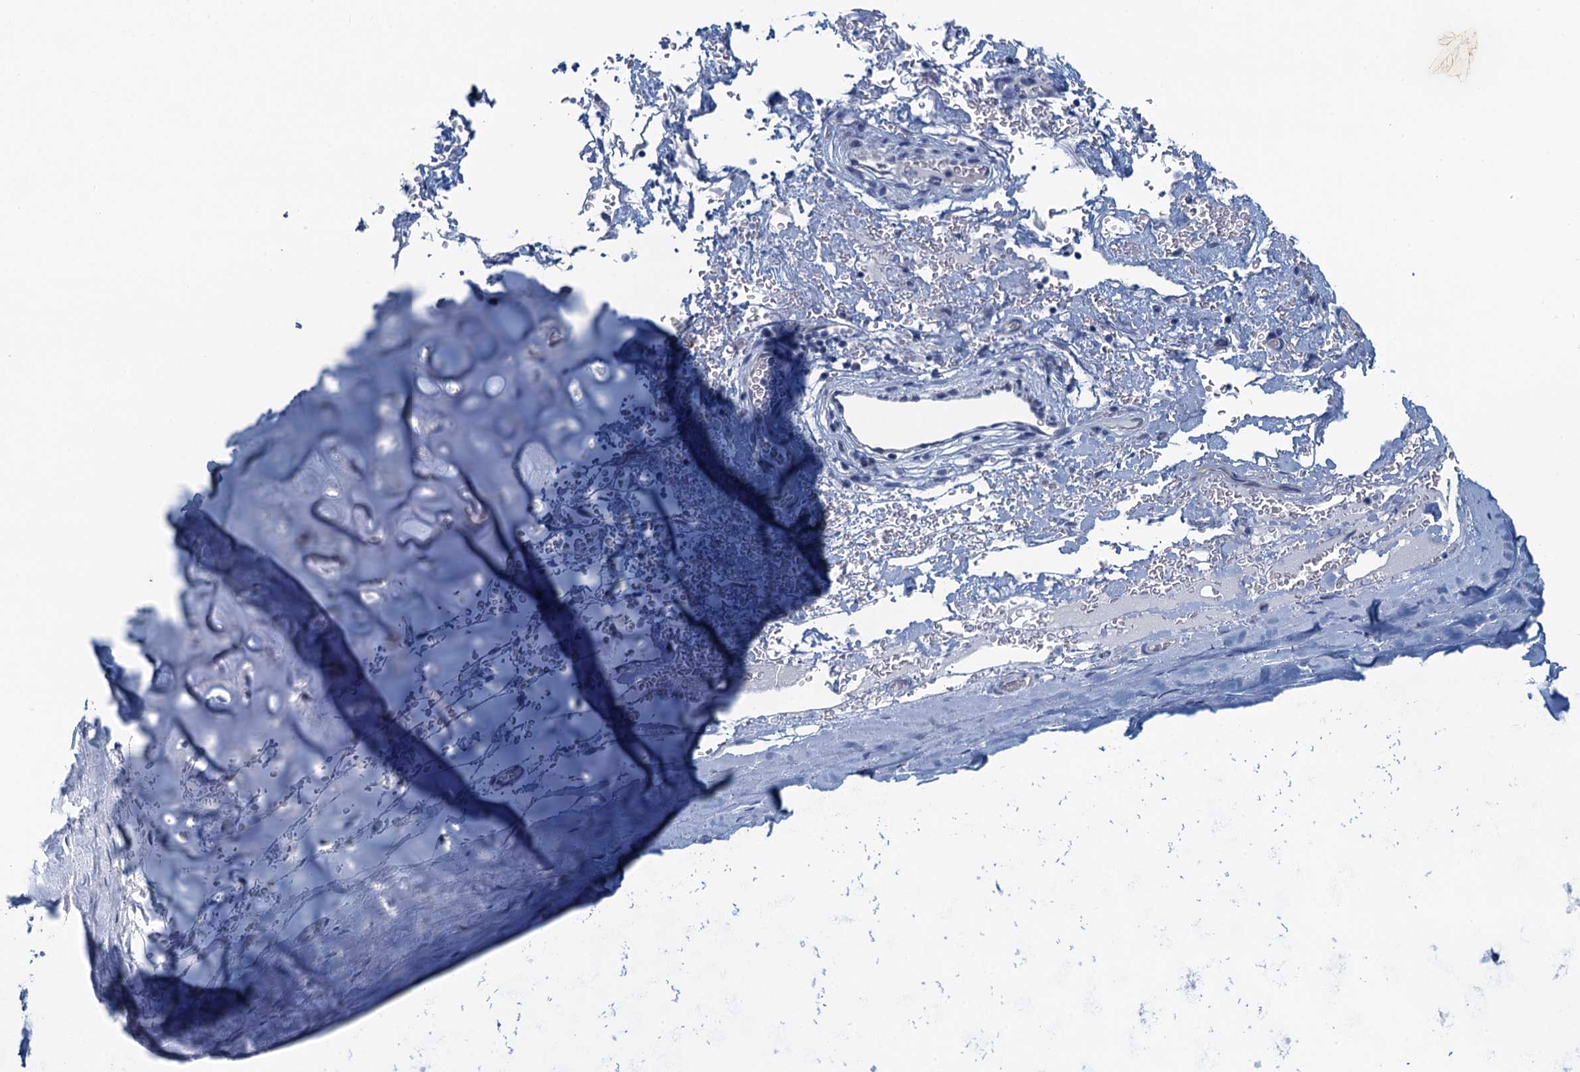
{"staining": {"intensity": "negative", "quantity": "none", "location": "none"}, "tissue": "adipose tissue", "cell_type": "Adipocytes", "image_type": "normal", "snomed": [{"axis": "morphology", "description": "Normal tissue, NOS"}, {"axis": "topography", "description": "Cartilage tissue"}], "caption": "This is a photomicrograph of immunohistochemistry (IHC) staining of unremarkable adipose tissue, which shows no positivity in adipocytes. Nuclei are stained in blue.", "gene": "C16orf95", "patient": {"sex": "female", "age": 63}}